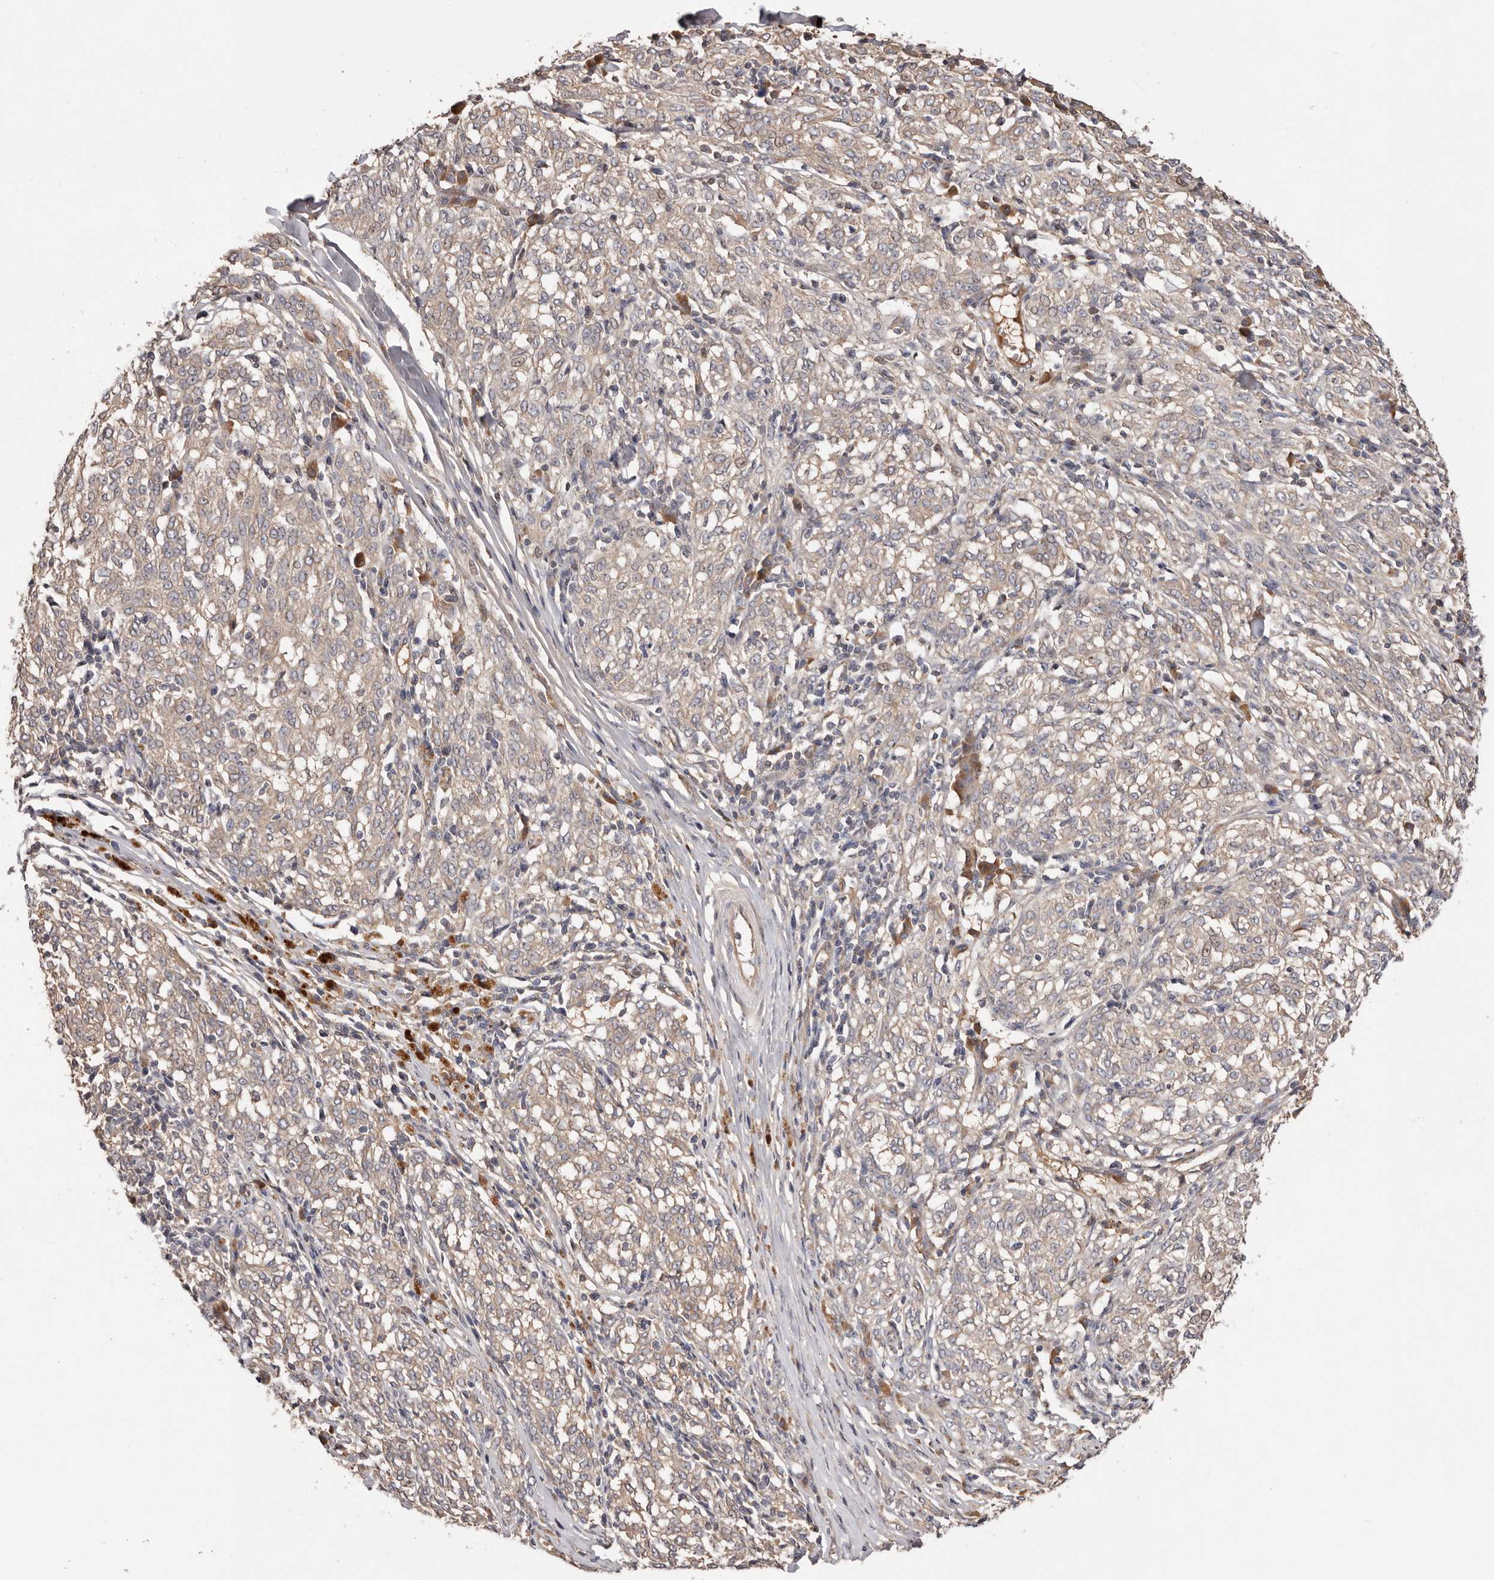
{"staining": {"intensity": "negative", "quantity": "none", "location": "none"}, "tissue": "melanoma", "cell_type": "Tumor cells", "image_type": "cancer", "snomed": [{"axis": "morphology", "description": "Malignant melanoma, NOS"}, {"axis": "topography", "description": "Skin"}], "caption": "Photomicrograph shows no significant protein positivity in tumor cells of malignant melanoma. (Stains: DAB (3,3'-diaminobenzidine) IHC with hematoxylin counter stain, Microscopy: brightfield microscopy at high magnification).", "gene": "DOP1A", "patient": {"sex": "female", "age": 72}}